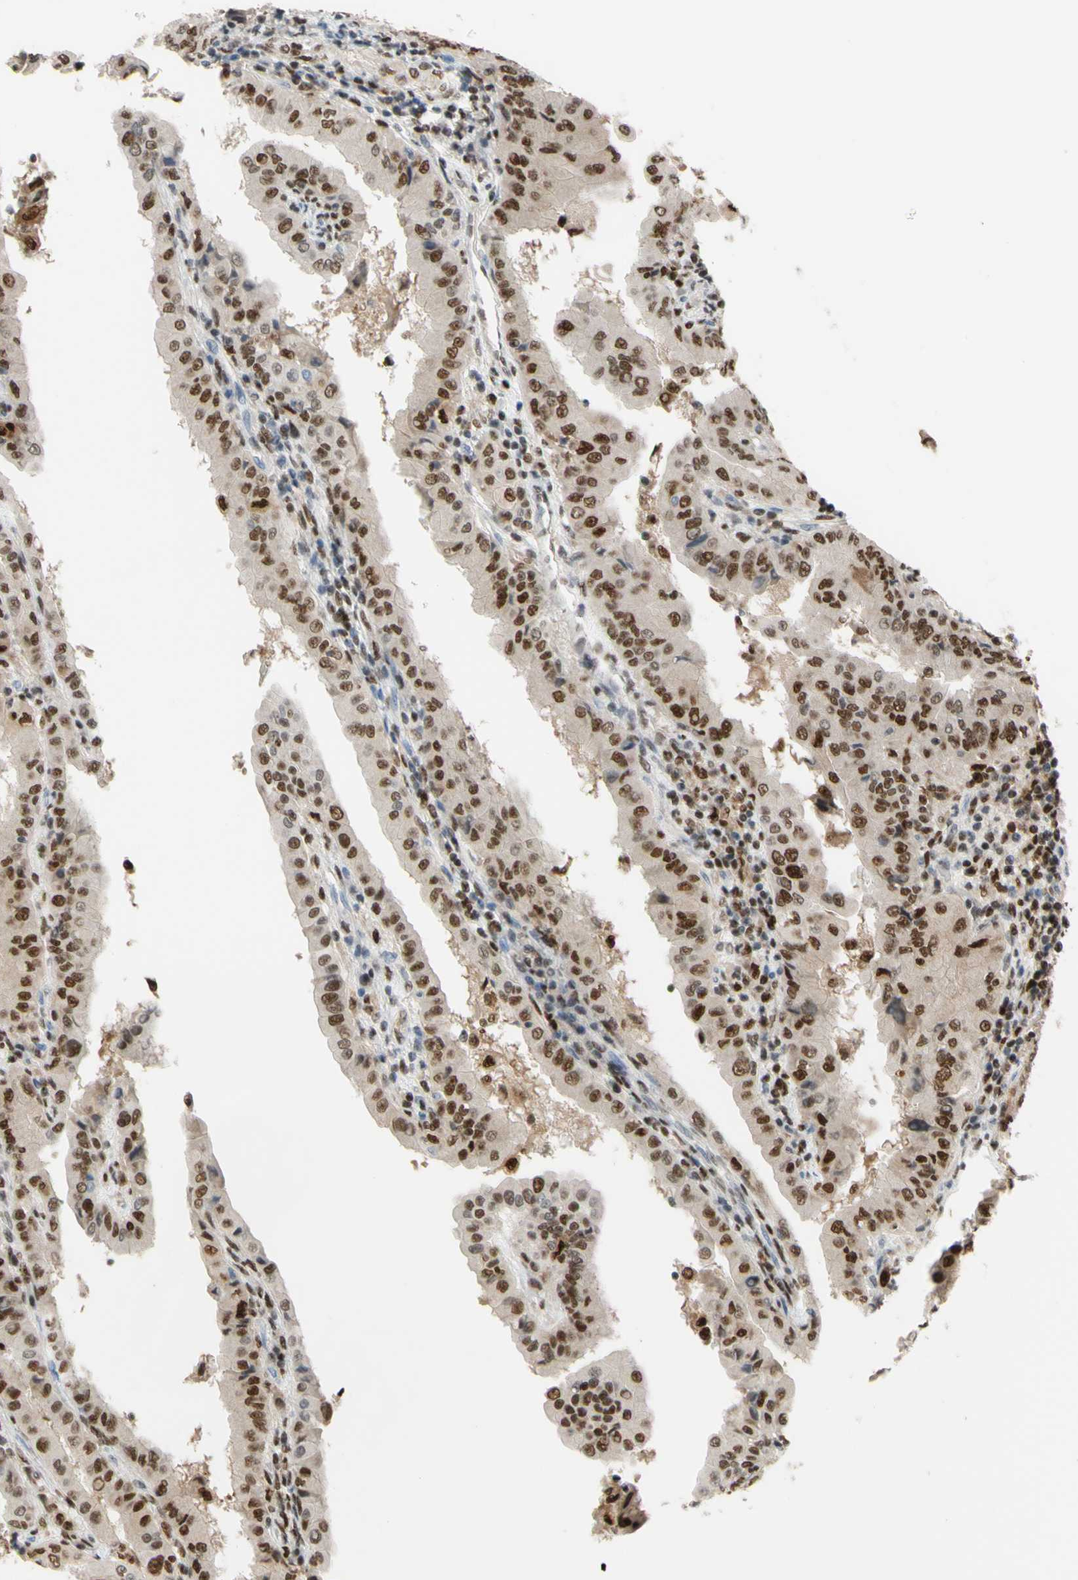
{"staining": {"intensity": "moderate", "quantity": ">75%", "location": "cytoplasmic/membranous,nuclear"}, "tissue": "thyroid cancer", "cell_type": "Tumor cells", "image_type": "cancer", "snomed": [{"axis": "morphology", "description": "Papillary adenocarcinoma, NOS"}, {"axis": "topography", "description": "Thyroid gland"}], "caption": "Brown immunohistochemical staining in thyroid cancer (papillary adenocarcinoma) demonstrates moderate cytoplasmic/membranous and nuclear expression in approximately >75% of tumor cells.", "gene": "FKBP5", "patient": {"sex": "male", "age": 33}}